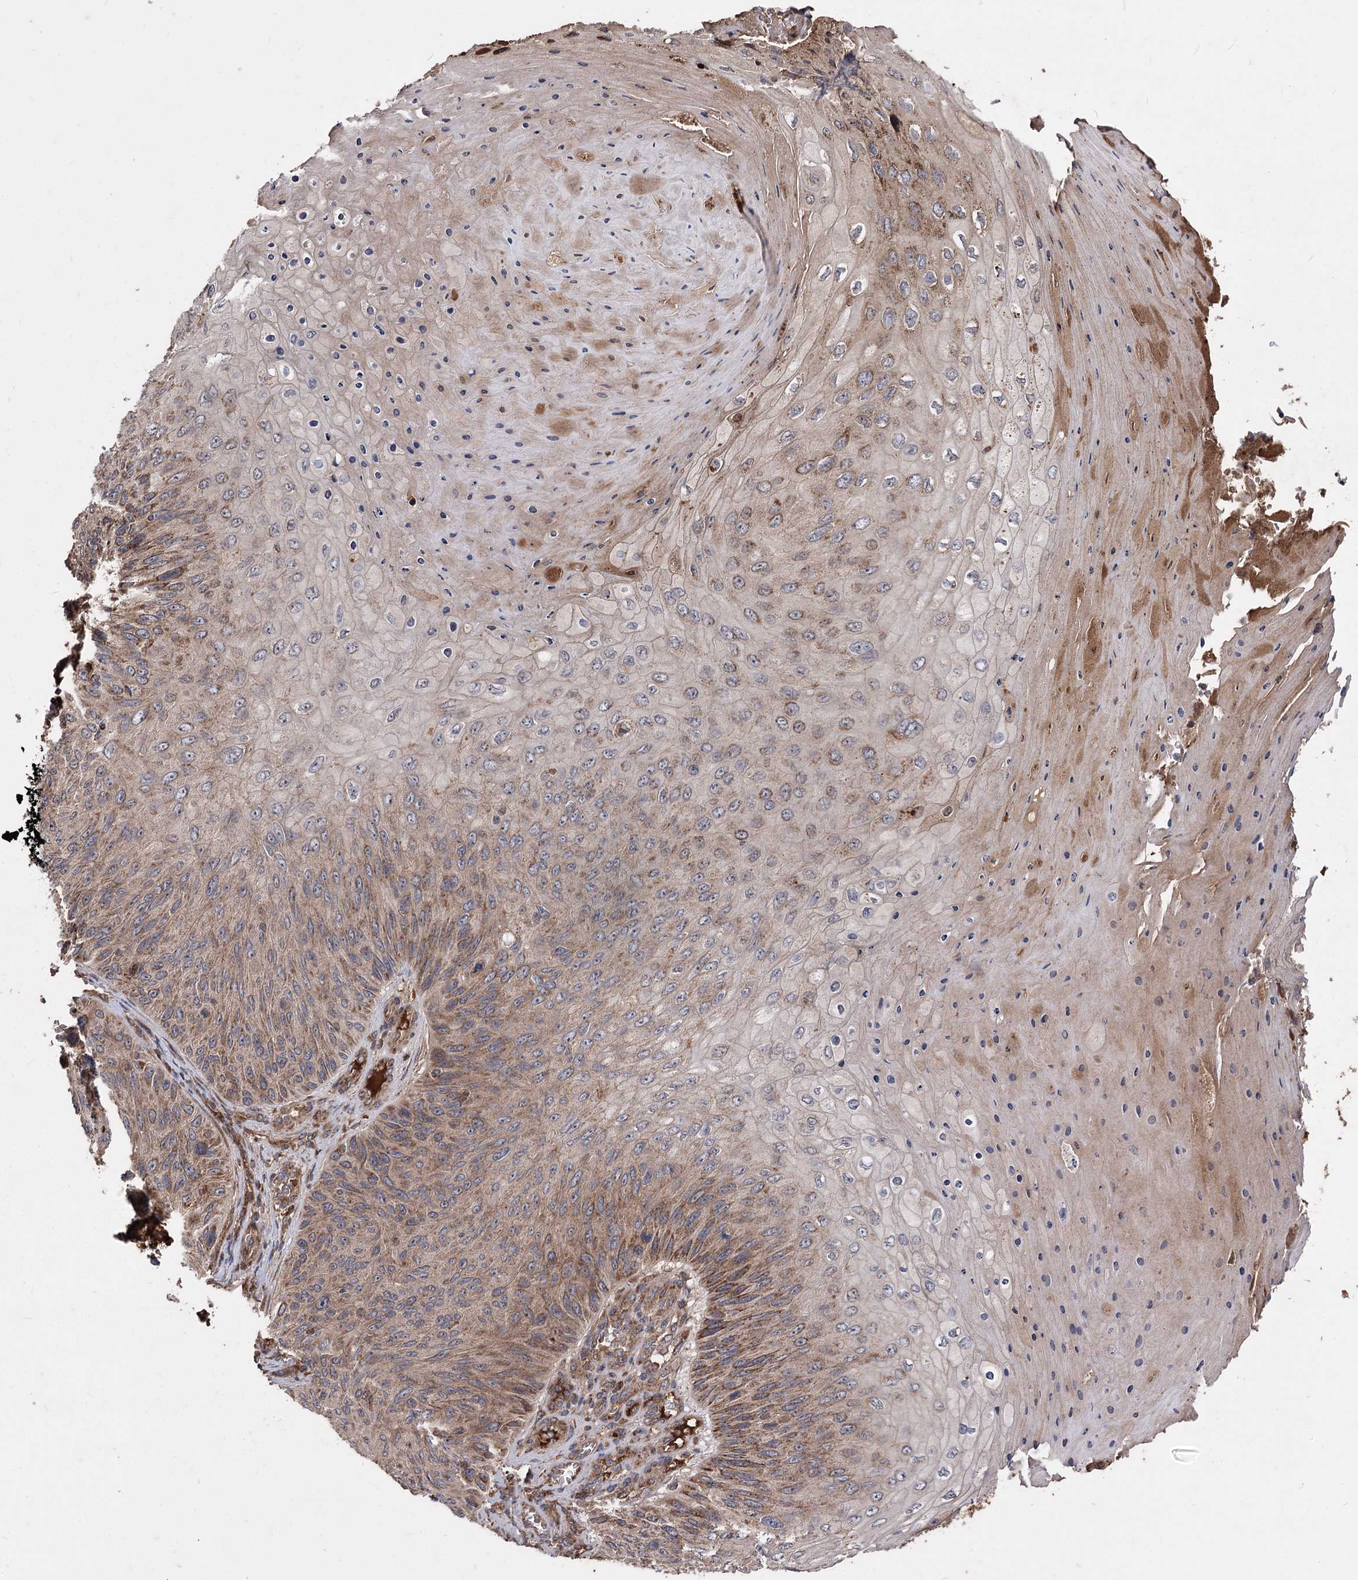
{"staining": {"intensity": "strong", "quantity": ">75%", "location": "cytoplasmic/membranous"}, "tissue": "skin cancer", "cell_type": "Tumor cells", "image_type": "cancer", "snomed": [{"axis": "morphology", "description": "Squamous cell carcinoma, NOS"}, {"axis": "topography", "description": "Skin"}], "caption": "Protein analysis of squamous cell carcinoma (skin) tissue demonstrates strong cytoplasmic/membranous staining in approximately >75% of tumor cells.", "gene": "RASSF3", "patient": {"sex": "female", "age": 88}}